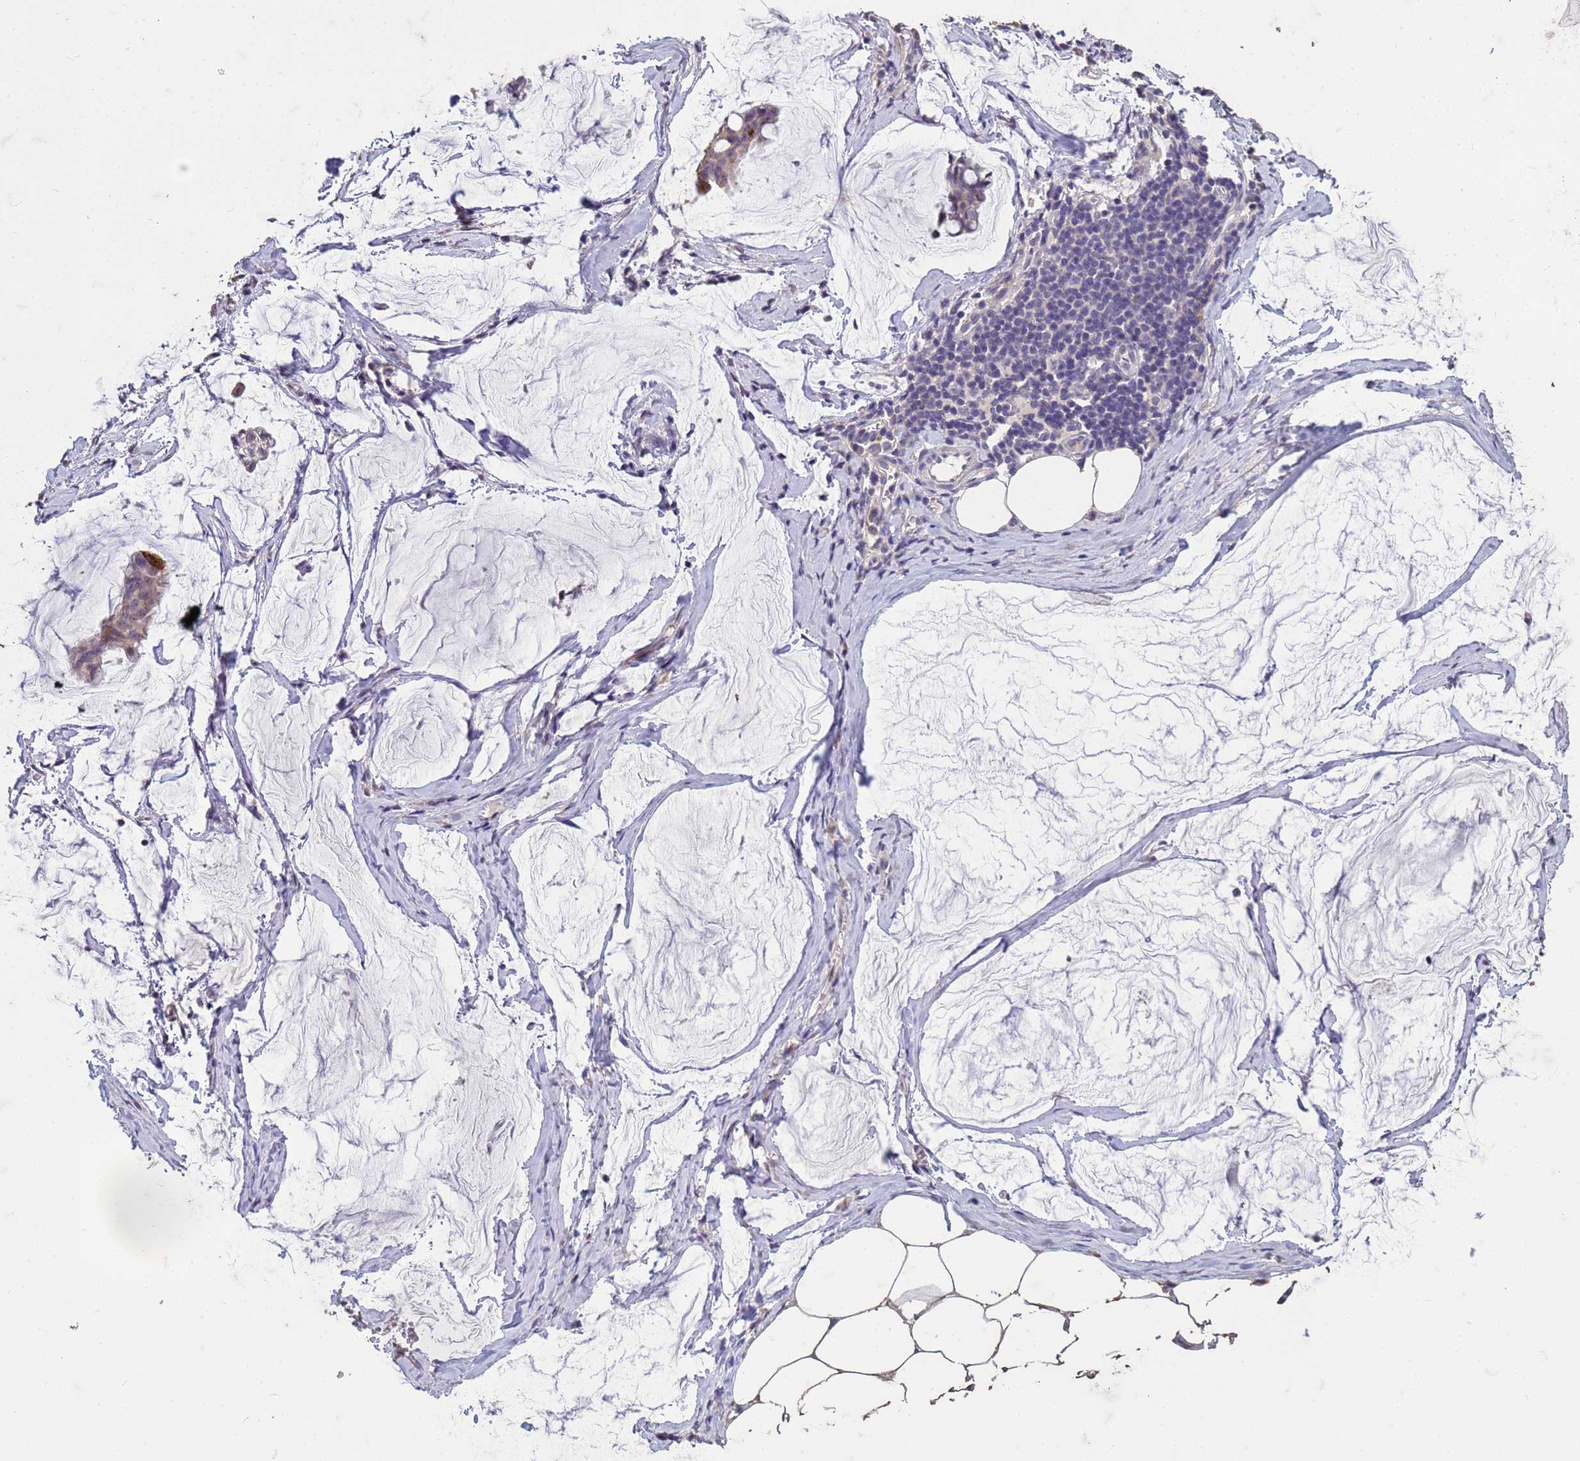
{"staining": {"intensity": "moderate", "quantity": "<25%", "location": "cytoplasmic/membranous"}, "tissue": "ovarian cancer", "cell_type": "Tumor cells", "image_type": "cancer", "snomed": [{"axis": "morphology", "description": "Cystadenocarcinoma, mucinous, NOS"}, {"axis": "topography", "description": "Ovary"}], "caption": "Human ovarian cancer (mucinous cystadenocarcinoma) stained for a protein (brown) exhibits moderate cytoplasmic/membranous positive positivity in approximately <25% of tumor cells.", "gene": "FAM184B", "patient": {"sex": "female", "age": 73}}